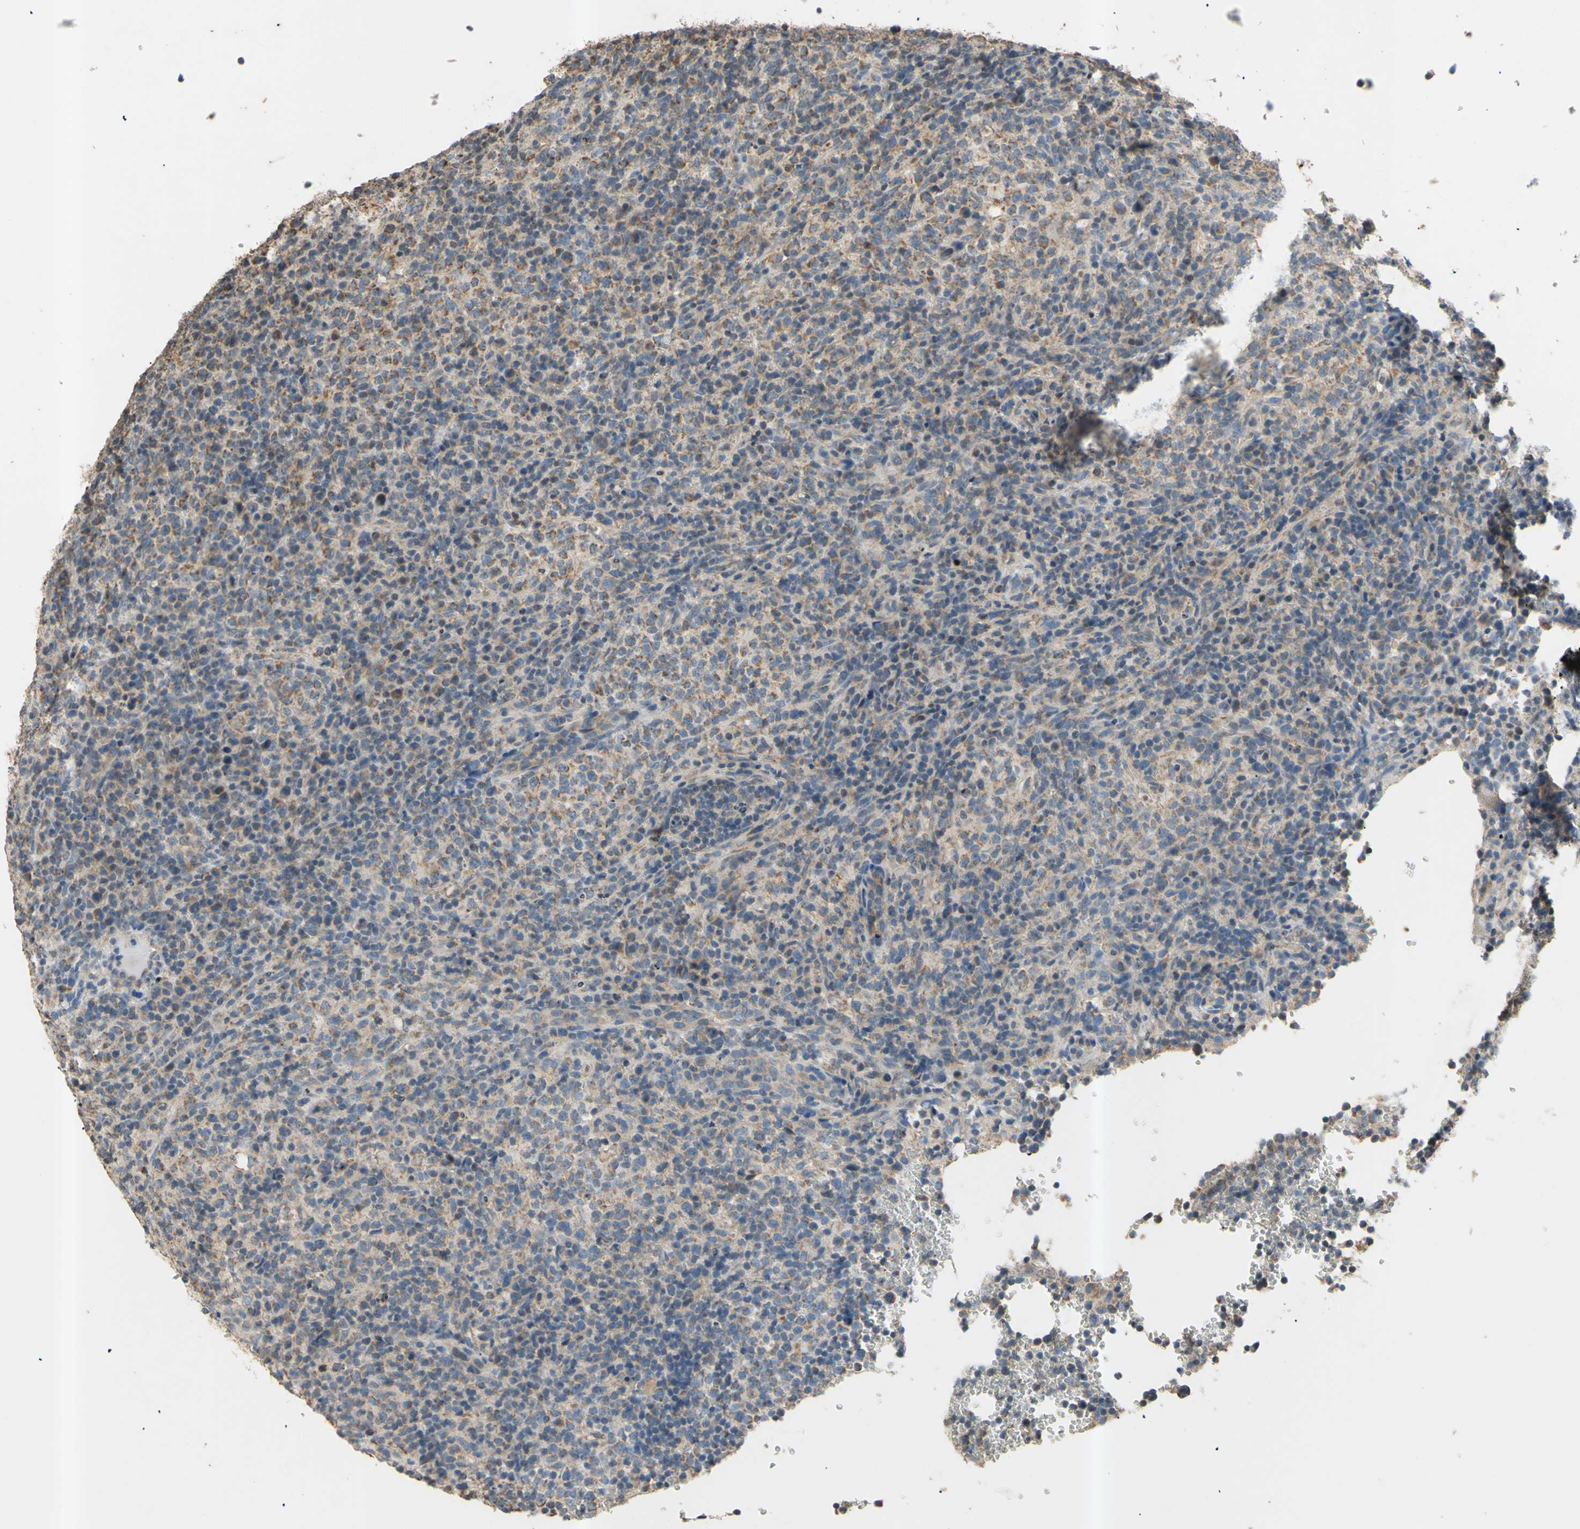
{"staining": {"intensity": "moderate", "quantity": "25%-75%", "location": "cytoplasmic/membranous"}, "tissue": "lymphoma", "cell_type": "Tumor cells", "image_type": "cancer", "snomed": [{"axis": "morphology", "description": "Malignant lymphoma, non-Hodgkin's type, High grade"}, {"axis": "topography", "description": "Lymph node"}], "caption": "Immunohistochemical staining of human lymphoma demonstrates medium levels of moderate cytoplasmic/membranous protein expression in approximately 25%-75% of tumor cells.", "gene": "PTGIS", "patient": {"sex": "female", "age": 76}}